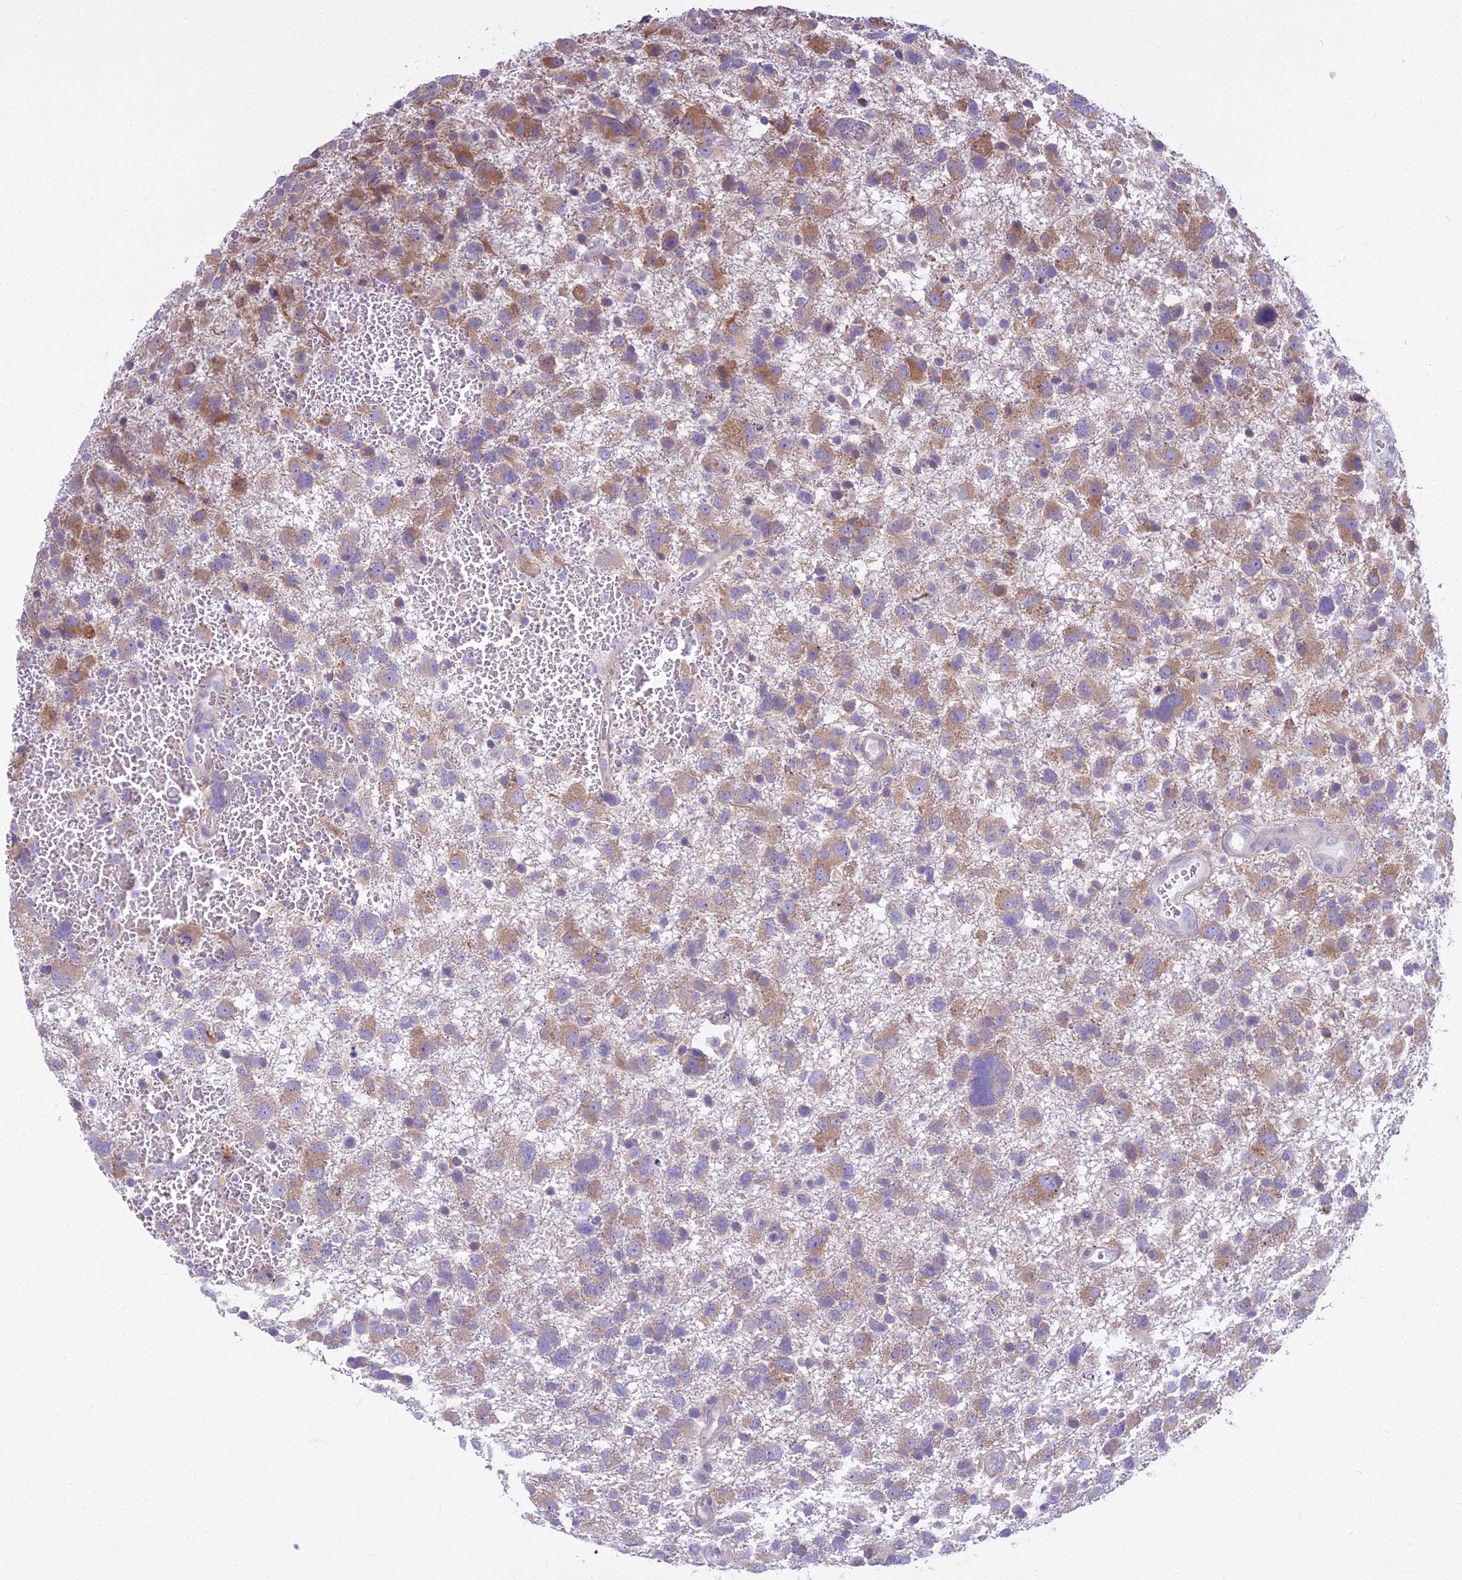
{"staining": {"intensity": "moderate", "quantity": ">75%", "location": "cytoplasmic/membranous"}, "tissue": "glioma", "cell_type": "Tumor cells", "image_type": "cancer", "snomed": [{"axis": "morphology", "description": "Glioma, malignant, High grade"}, {"axis": "topography", "description": "Brain"}], "caption": "The micrograph exhibits a brown stain indicating the presence of a protein in the cytoplasmic/membranous of tumor cells in glioma. (DAB IHC with brightfield microscopy, high magnification).", "gene": "PCDHB14", "patient": {"sex": "male", "age": 61}}